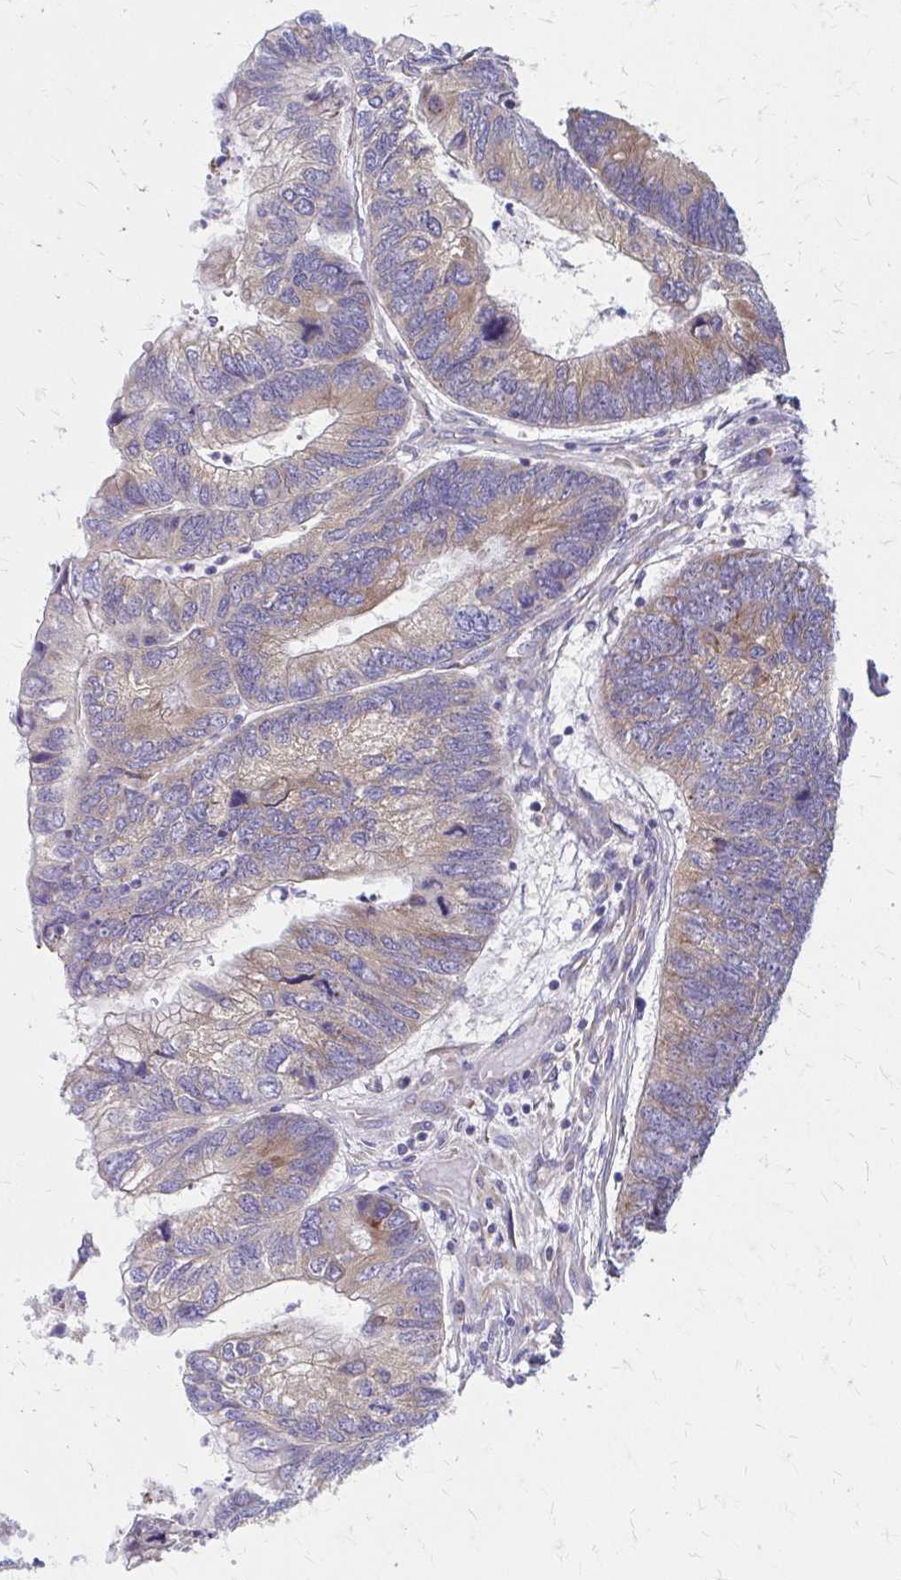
{"staining": {"intensity": "weak", "quantity": "25%-75%", "location": "cytoplasmic/membranous"}, "tissue": "colorectal cancer", "cell_type": "Tumor cells", "image_type": "cancer", "snomed": [{"axis": "morphology", "description": "Adenocarcinoma, NOS"}, {"axis": "topography", "description": "Colon"}], "caption": "Brown immunohistochemical staining in colorectal cancer exhibits weak cytoplasmic/membranous positivity in about 25%-75% of tumor cells. (IHC, brightfield microscopy, high magnification).", "gene": "RPL27A", "patient": {"sex": "female", "age": 67}}